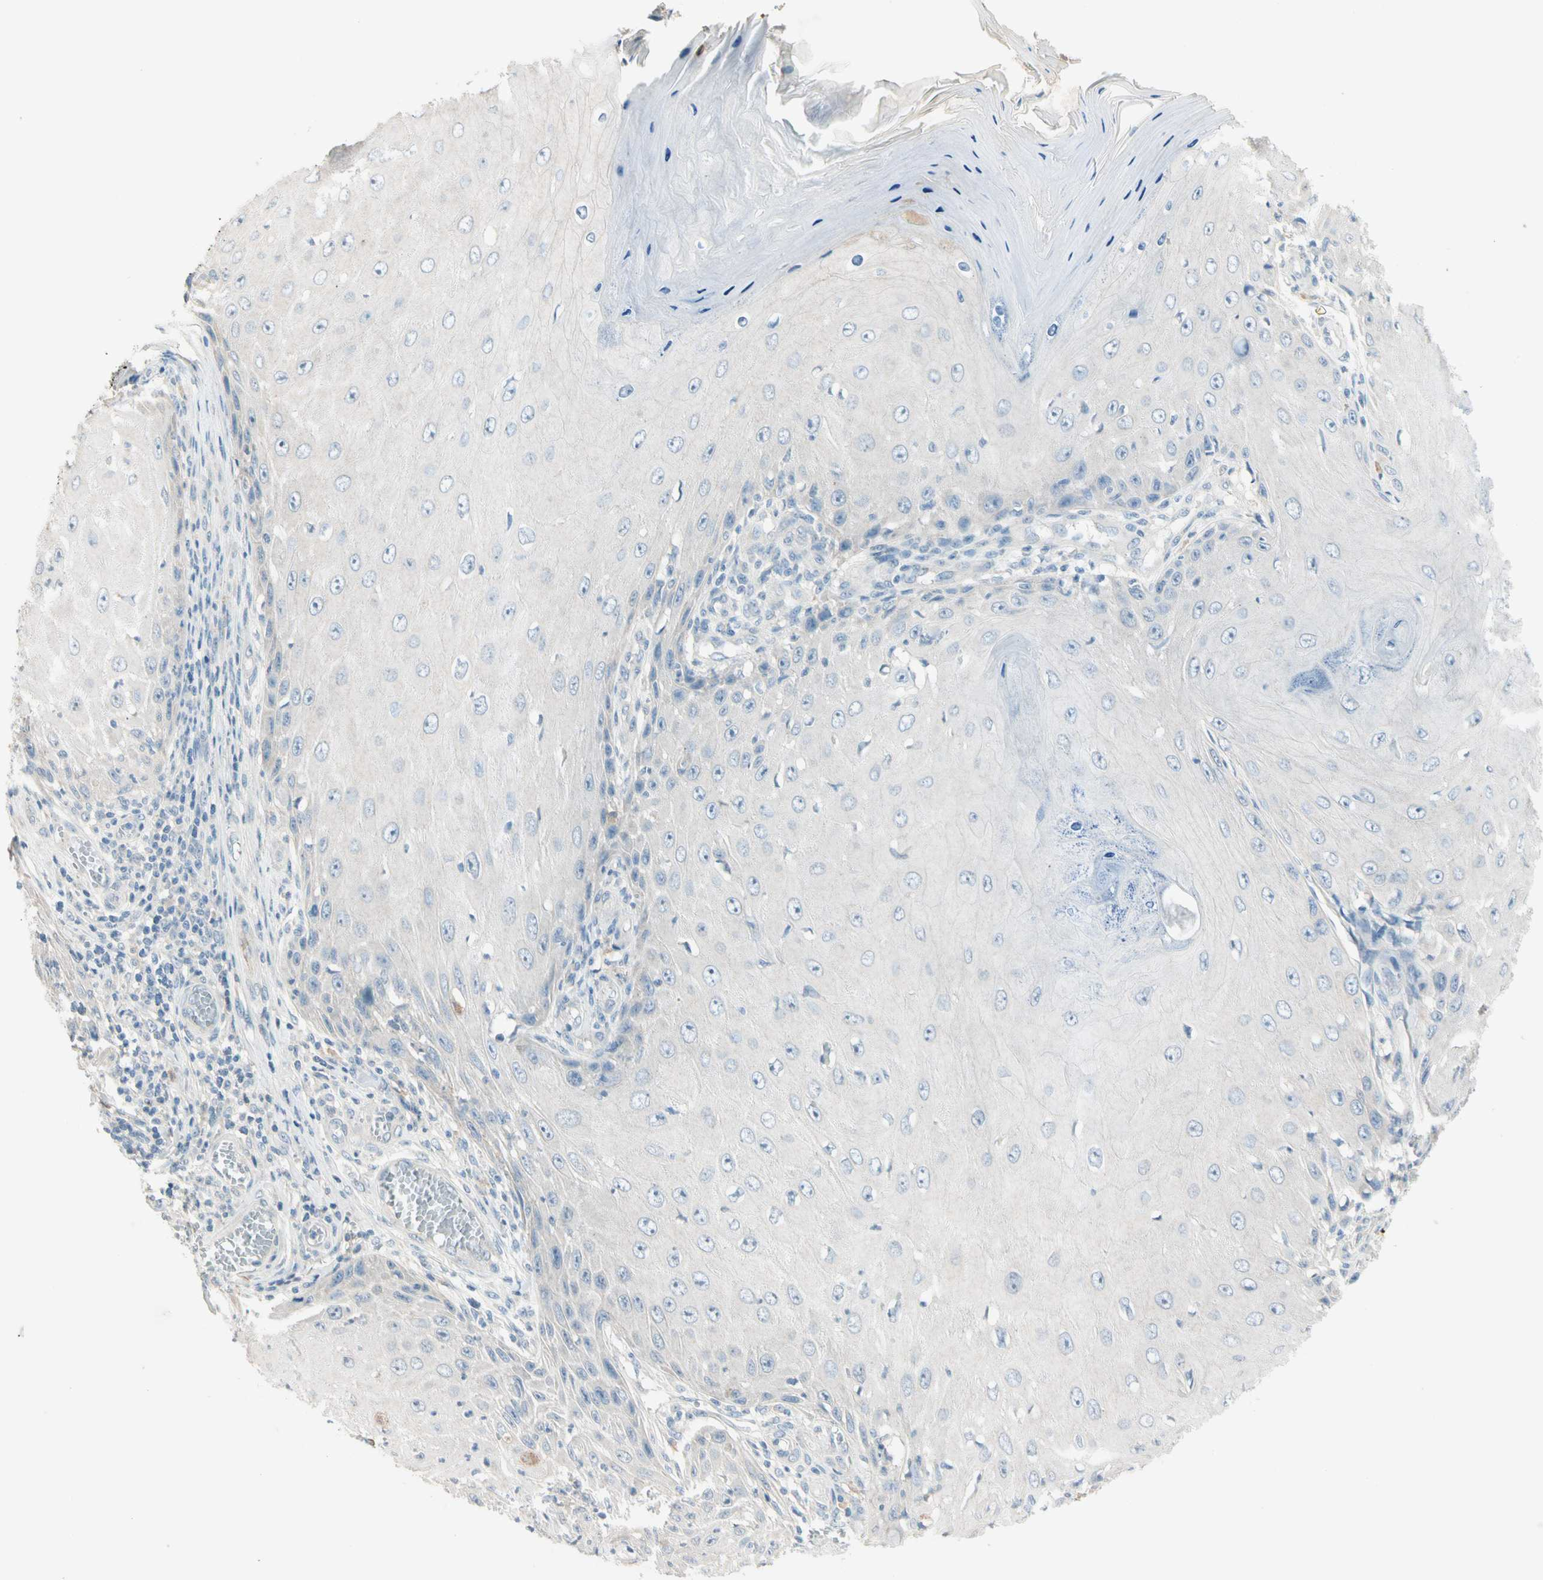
{"staining": {"intensity": "negative", "quantity": "none", "location": "none"}, "tissue": "skin cancer", "cell_type": "Tumor cells", "image_type": "cancer", "snomed": [{"axis": "morphology", "description": "Squamous cell carcinoma, NOS"}, {"axis": "topography", "description": "Skin"}], "caption": "IHC of human squamous cell carcinoma (skin) exhibits no positivity in tumor cells.", "gene": "SERPIND1", "patient": {"sex": "female", "age": 73}}